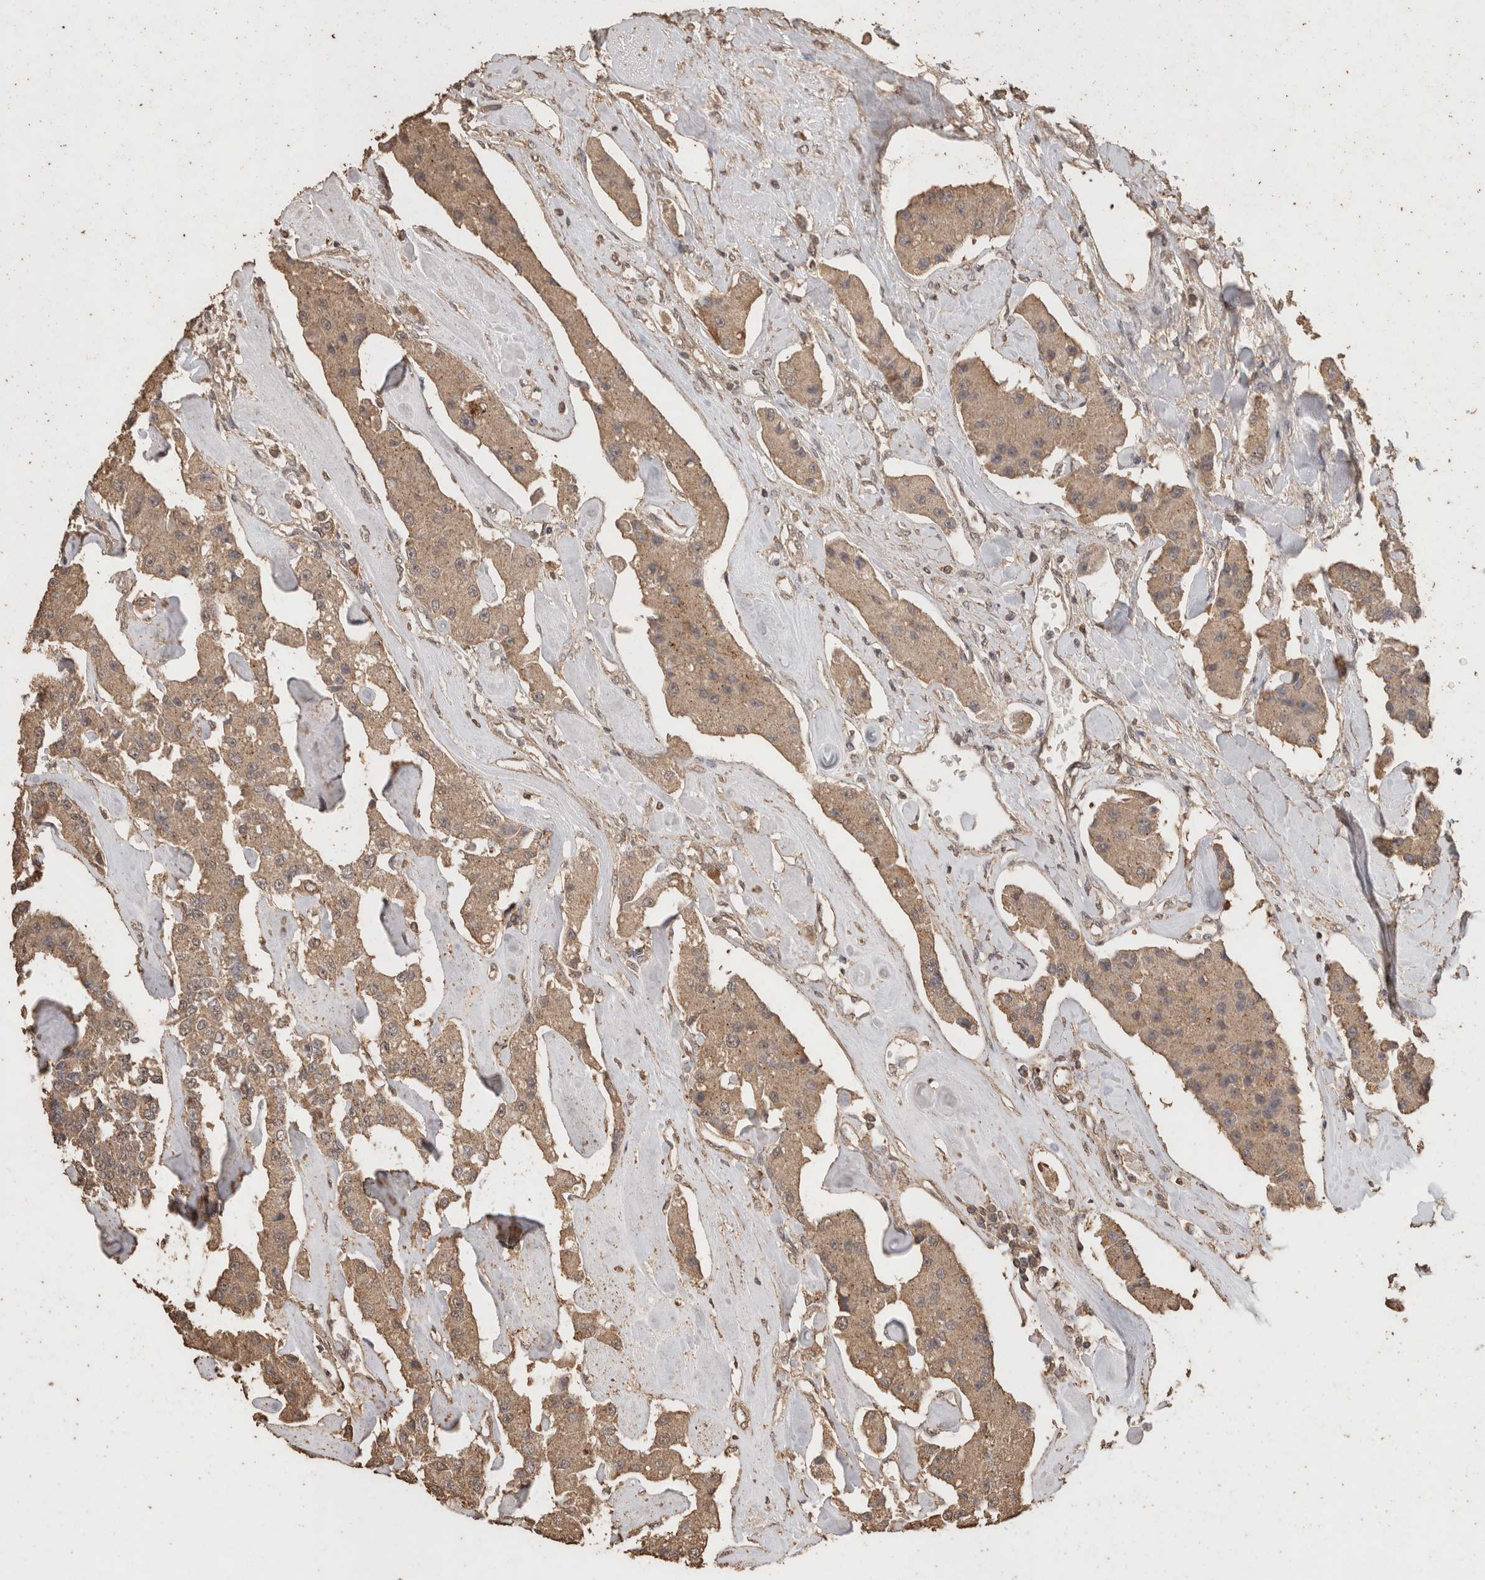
{"staining": {"intensity": "weak", "quantity": ">75%", "location": "cytoplasmic/membranous"}, "tissue": "carcinoid", "cell_type": "Tumor cells", "image_type": "cancer", "snomed": [{"axis": "morphology", "description": "Carcinoid, malignant, NOS"}, {"axis": "topography", "description": "Pancreas"}], "caption": "IHC staining of carcinoid, which demonstrates low levels of weak cytoplasmic/membranous positivity in about >75% of tumor cells indicating weak cytoplasmic/membranous protein staining. The staining was performed using DAB (3,3'-diaminobenzidine) (brown) for protein detection and nuclei were counterstained in hematoxylin (blue).", "gene": "CX3CL1", "patient": {"sex": "male", "age": 41}}